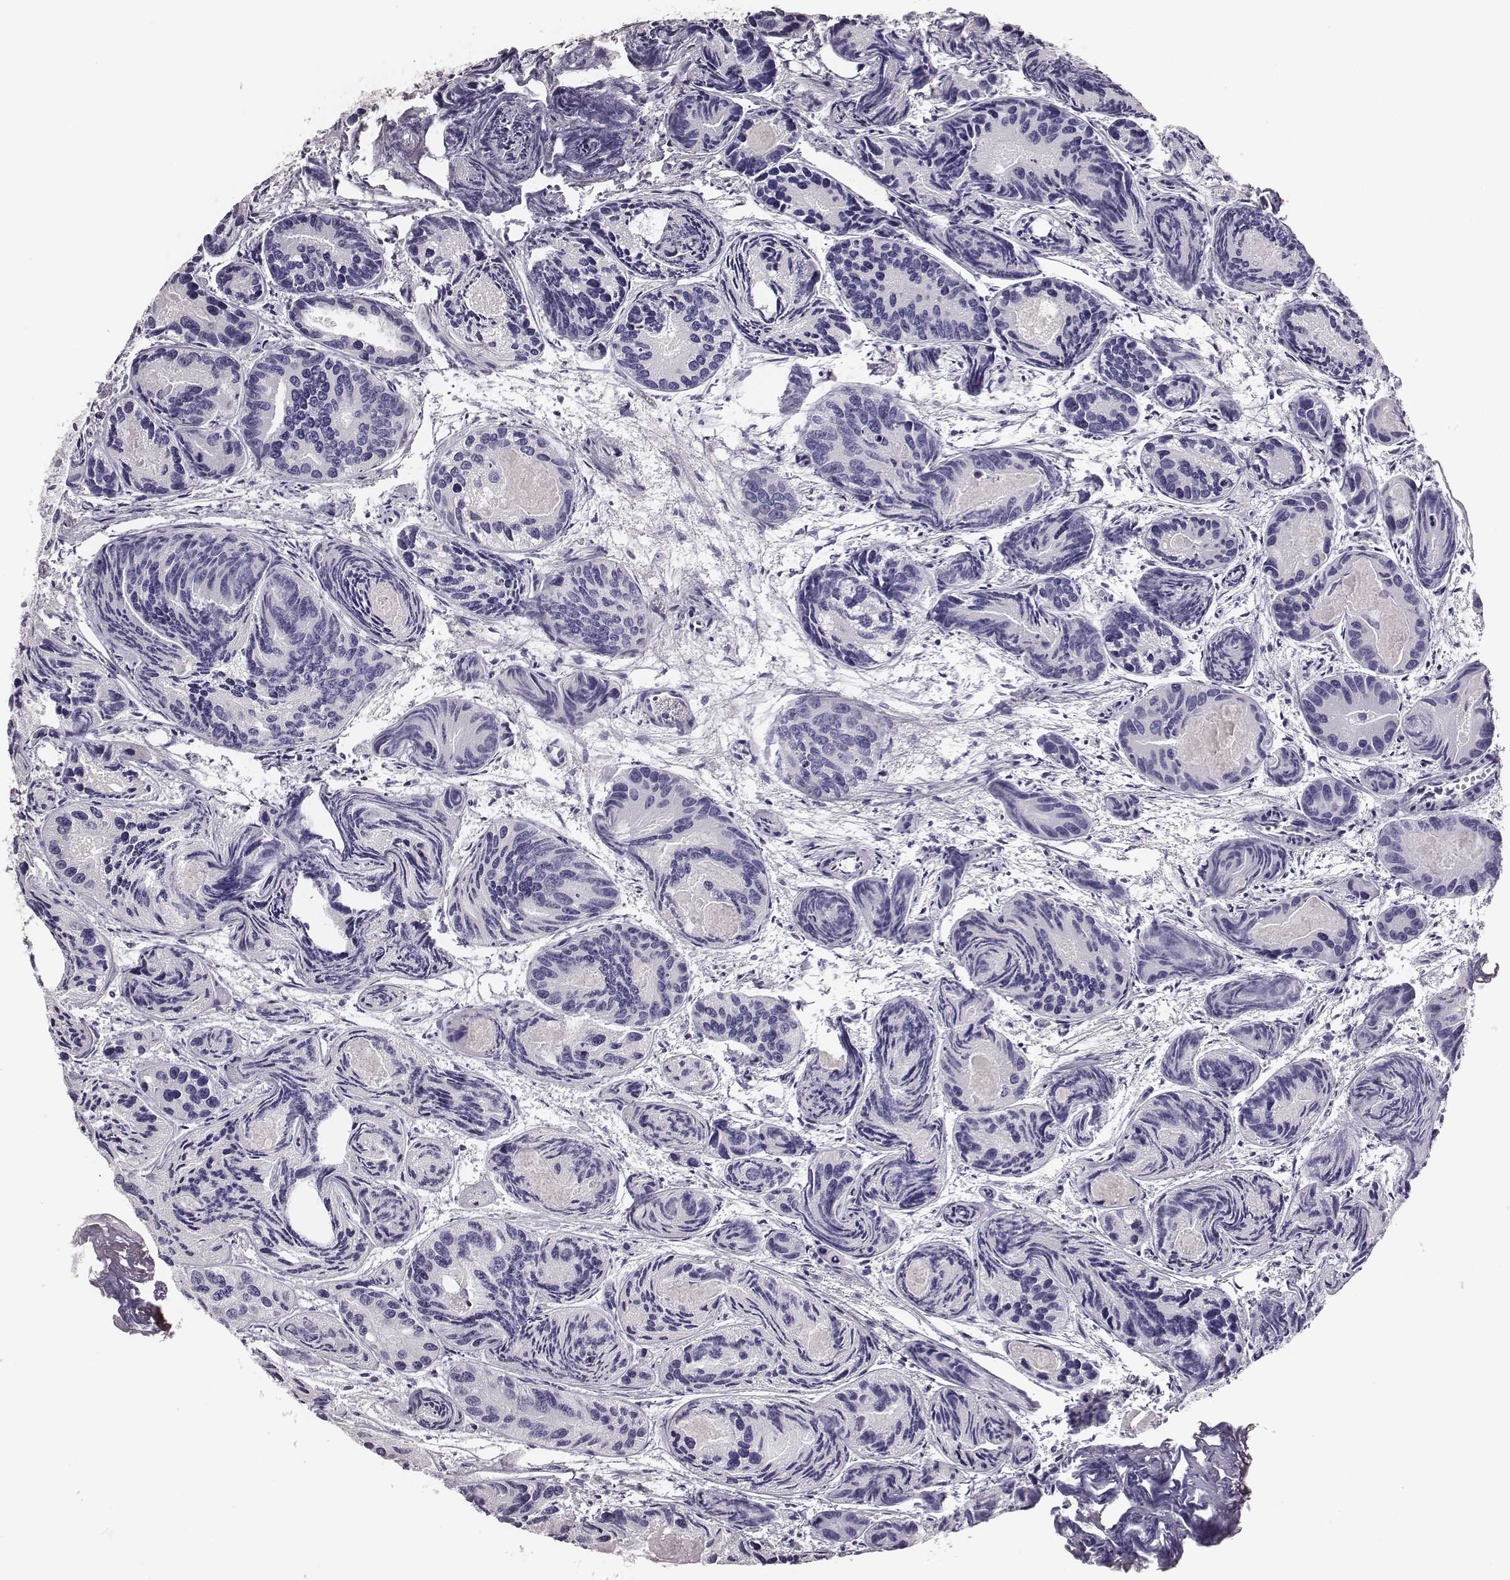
{"staining": {"intensity": "negative", "quantity": "none", "location": "none"}, "tissue": "prostate cancer", "cell_type": "Tumor cells", "image_type": "cancer", "snomed": [{"axis": "morphology", "description": "Adenocarcinoma, Medium grade"}, {"axis": "topography", "description": "Prostate"}], "caption": "An image of human prostate cancer (adenocarcinoma (medium-grade)) is negative for staining in tumor cells. Nuclei are stained in blue.", "gene": "GUCA1A", "patient": {"sex": "male", "age": 74}}